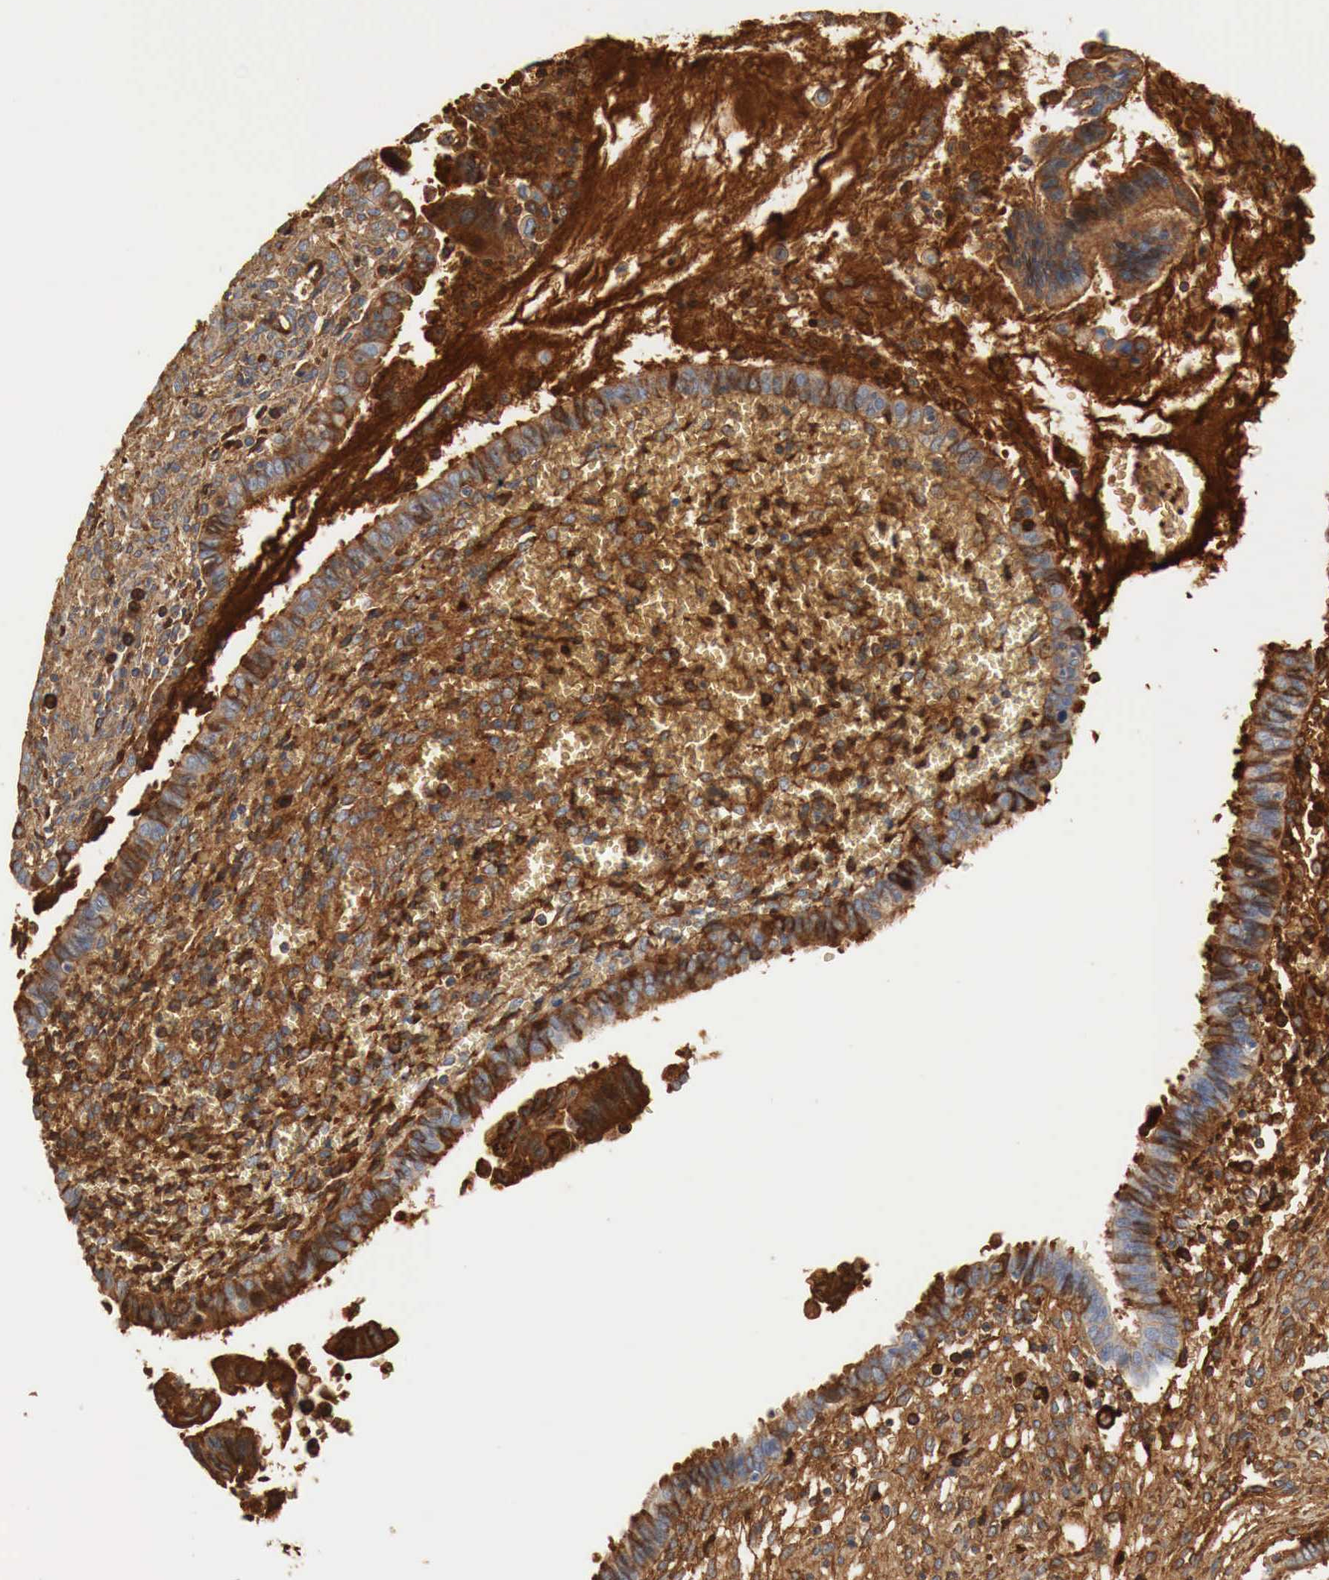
{"staining": {"intensity": "strong", "quantity": ">75%", "location": "cytoplasmic/membranous"}, "tissue": "cervical cancer", "cell_type": "Tumor cells", "image_type": "cancer", "snomed": [{"axis": "morphology", "description": "Normal tissue, NOS"}, {"axis": "morphology", "description": "Adenocarcinoma, NOS"}, {"axis": "topography", "description": "Cervix"}], "caption": "Protein expression analysis of cervical adenocarcinoma shows strong cytoplasmic/membranous positivity in approximately >75% of tumor cells.", "gene": "IGLC3", "patient": {"sex": "female", "age": 34}}